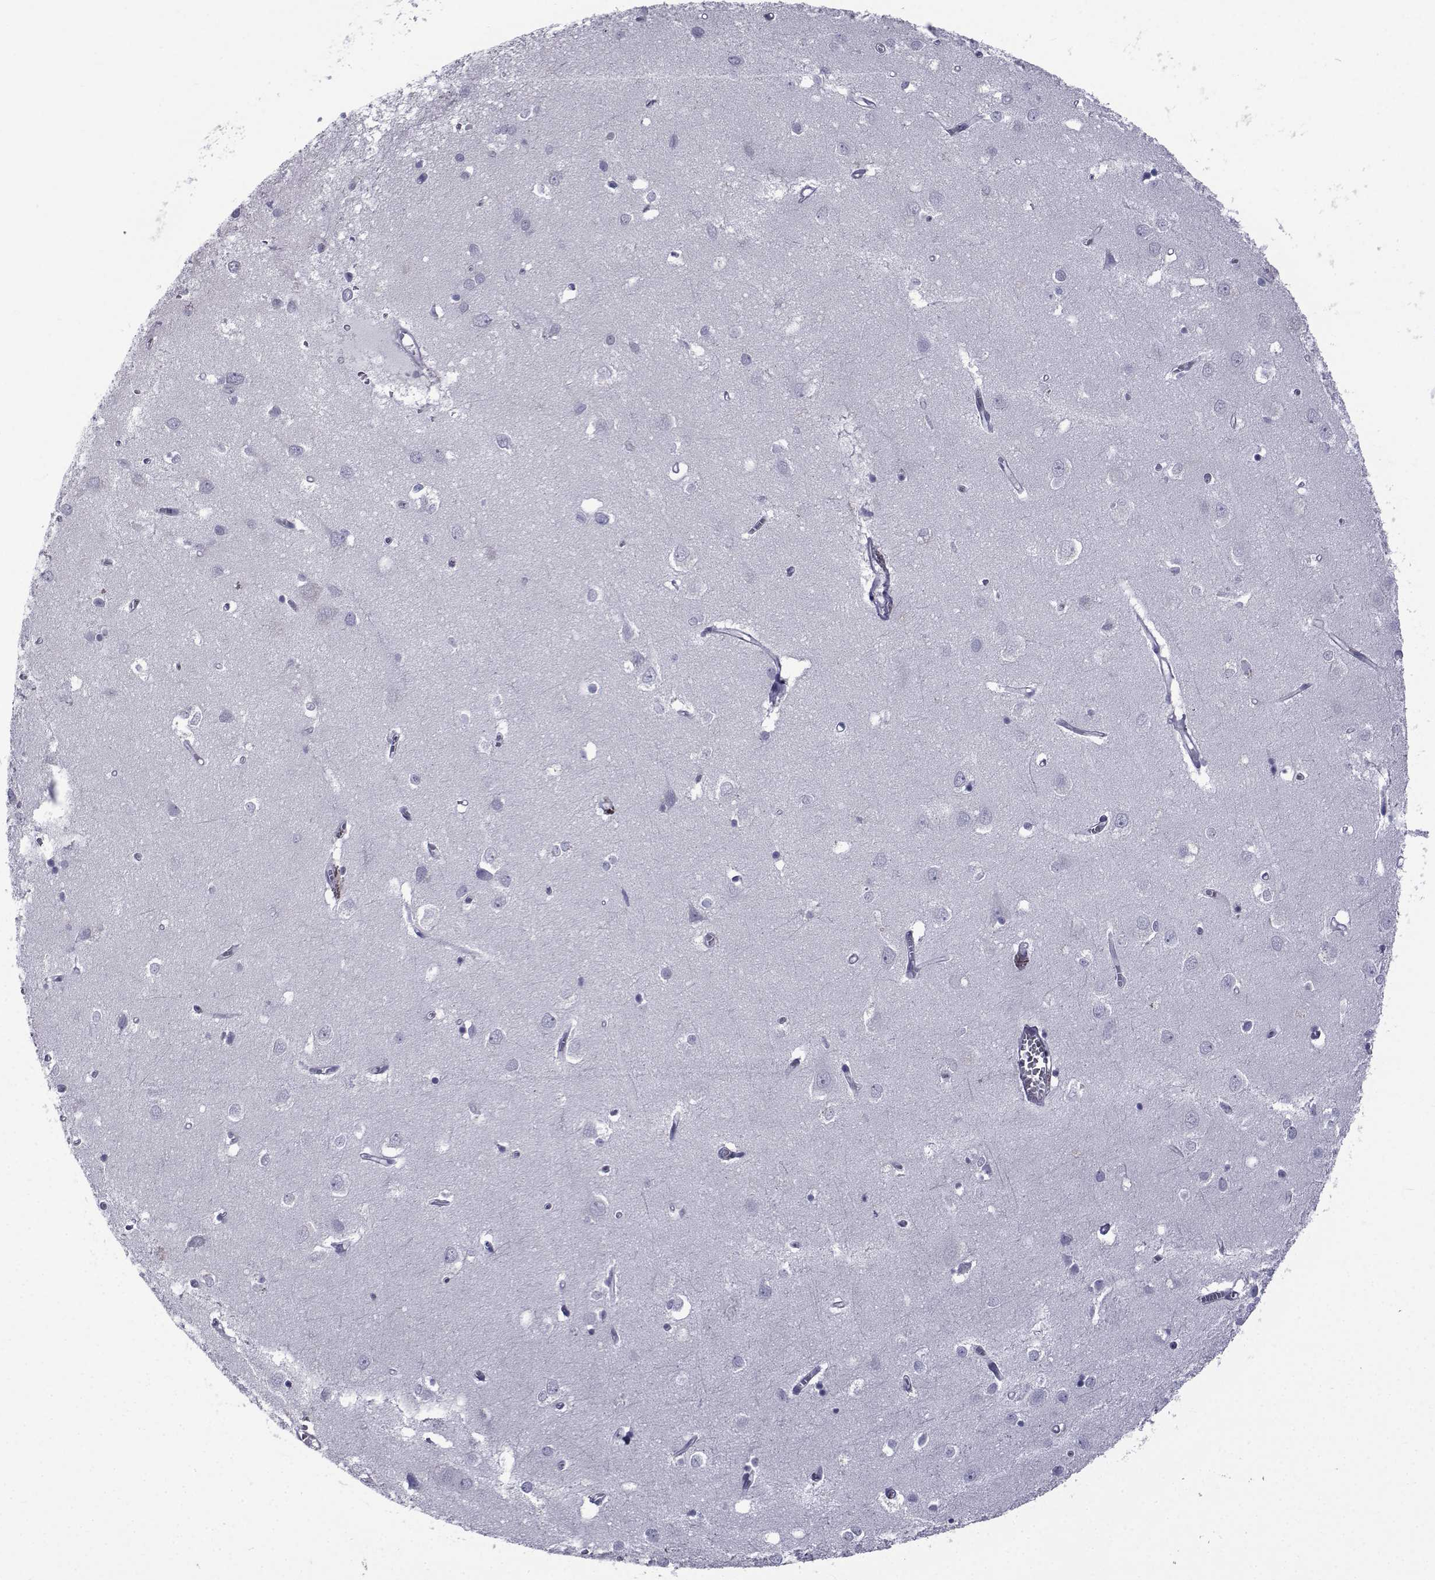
{"staining": {"intensity": "negative", "quantity": "none", "location": "none"}, "tissue": "cerebral cortex", "cell_type": "Endothelial cells", "image_type": "normal", "snomed": [{"axis": "morphology", "description": "Normal tissue, NOS"}, {"axis": "topography", "description": "Cerebral cortex"}], "caption": "Endothelial cells show no significant protein expression in unremarkable cerebral cortex.", "gene": "PDE6G", "patient": {"sex": "male", "age": 70}}